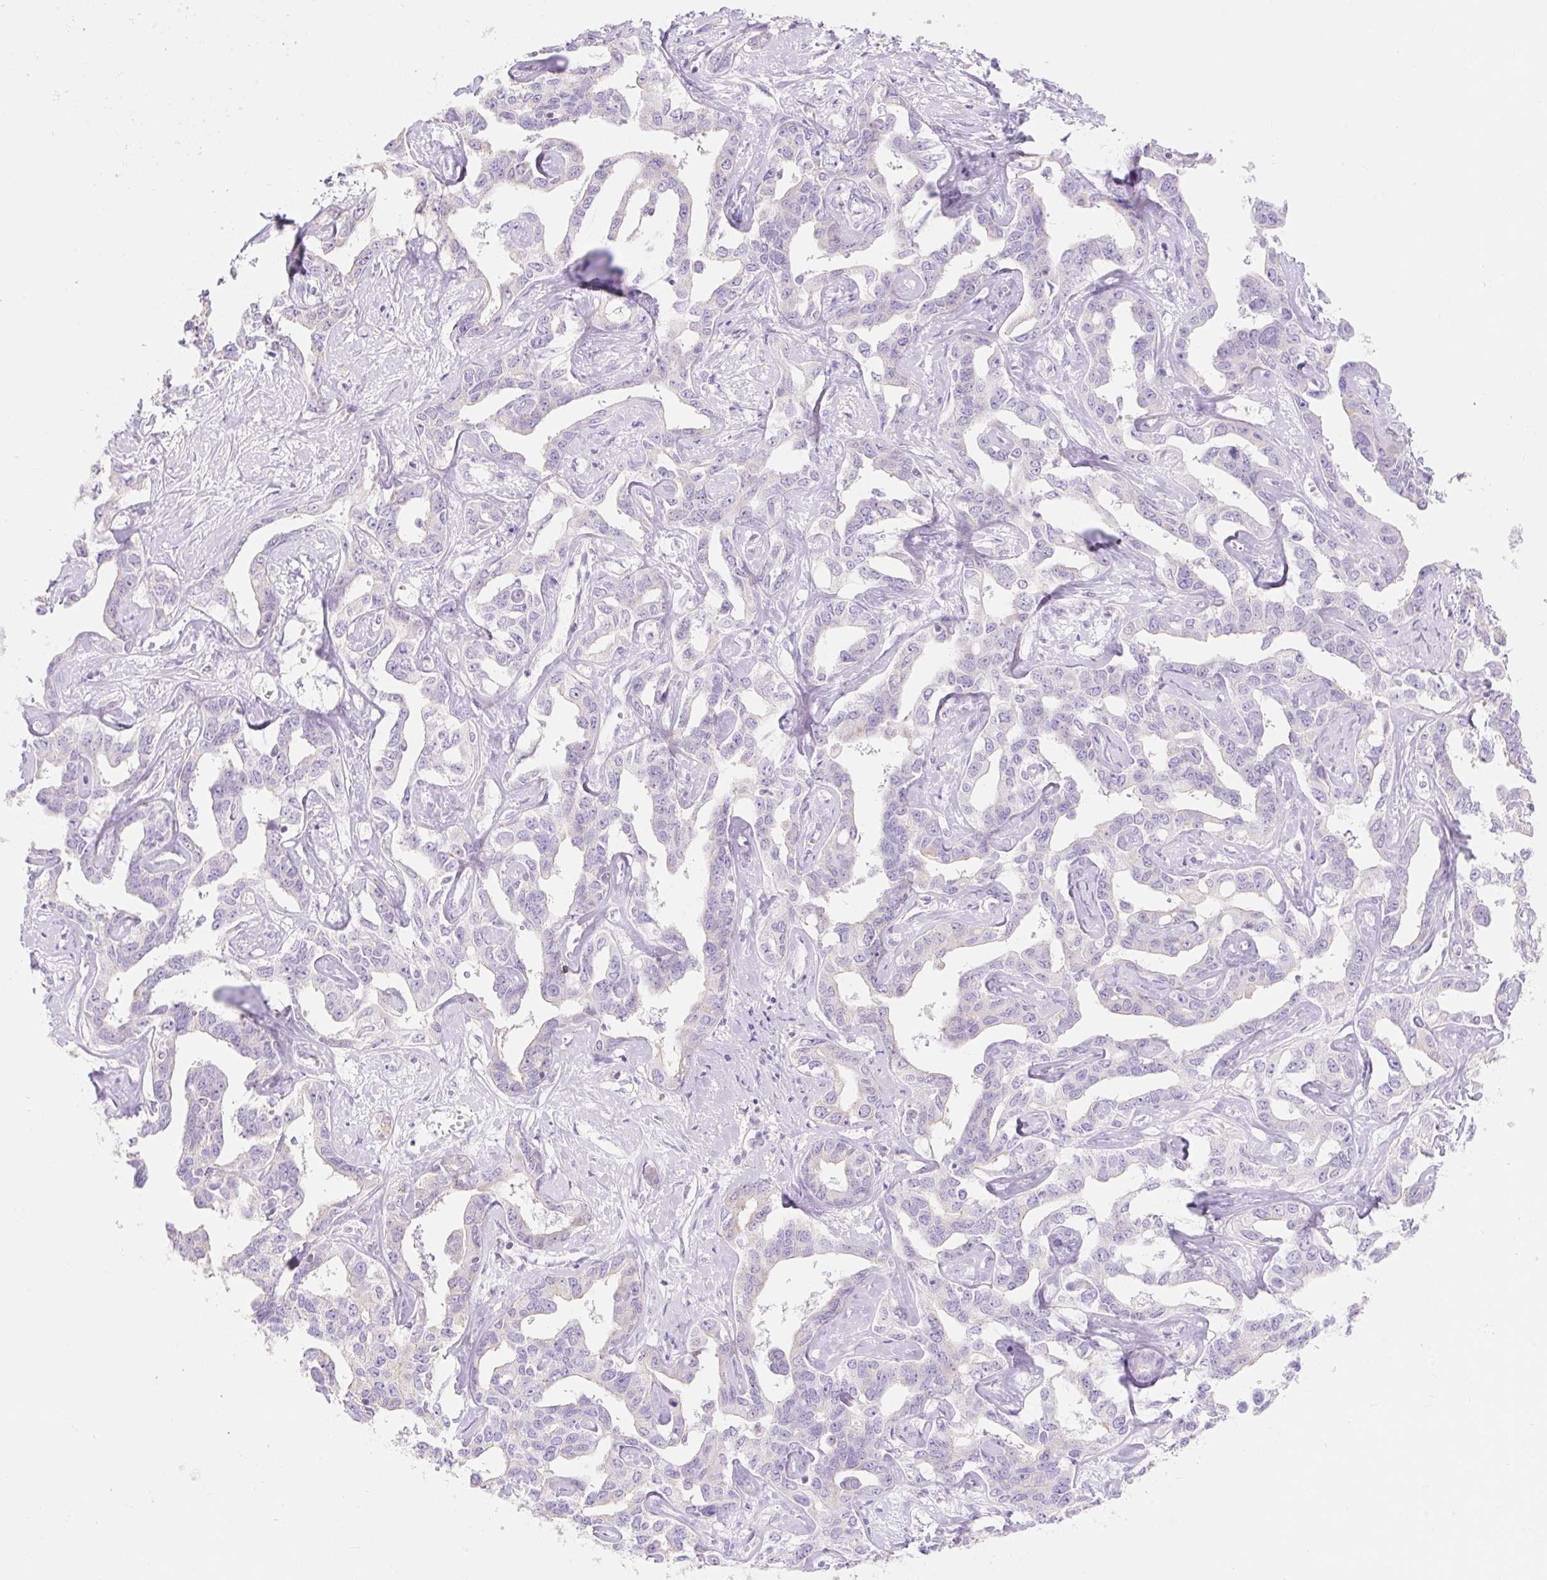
{"staining": {"intensity": "negative", "quantity": "none", "location": "none"}, "tissue": "liver cancer", "cell_type": "Tumor cells", "image_type": "cancer", "snomed": [{"axis": "morphology", "description": "Cholangiocarcinoma"}, {"axis": "topography", "description": "Liver"}], "caption": "Immunohistochemical staining of cholangiocarcinoma (liver) shows no significant expression in tumor cells.", "gene": "DHX35", "patient": {"sex": "male", "age": 59}}